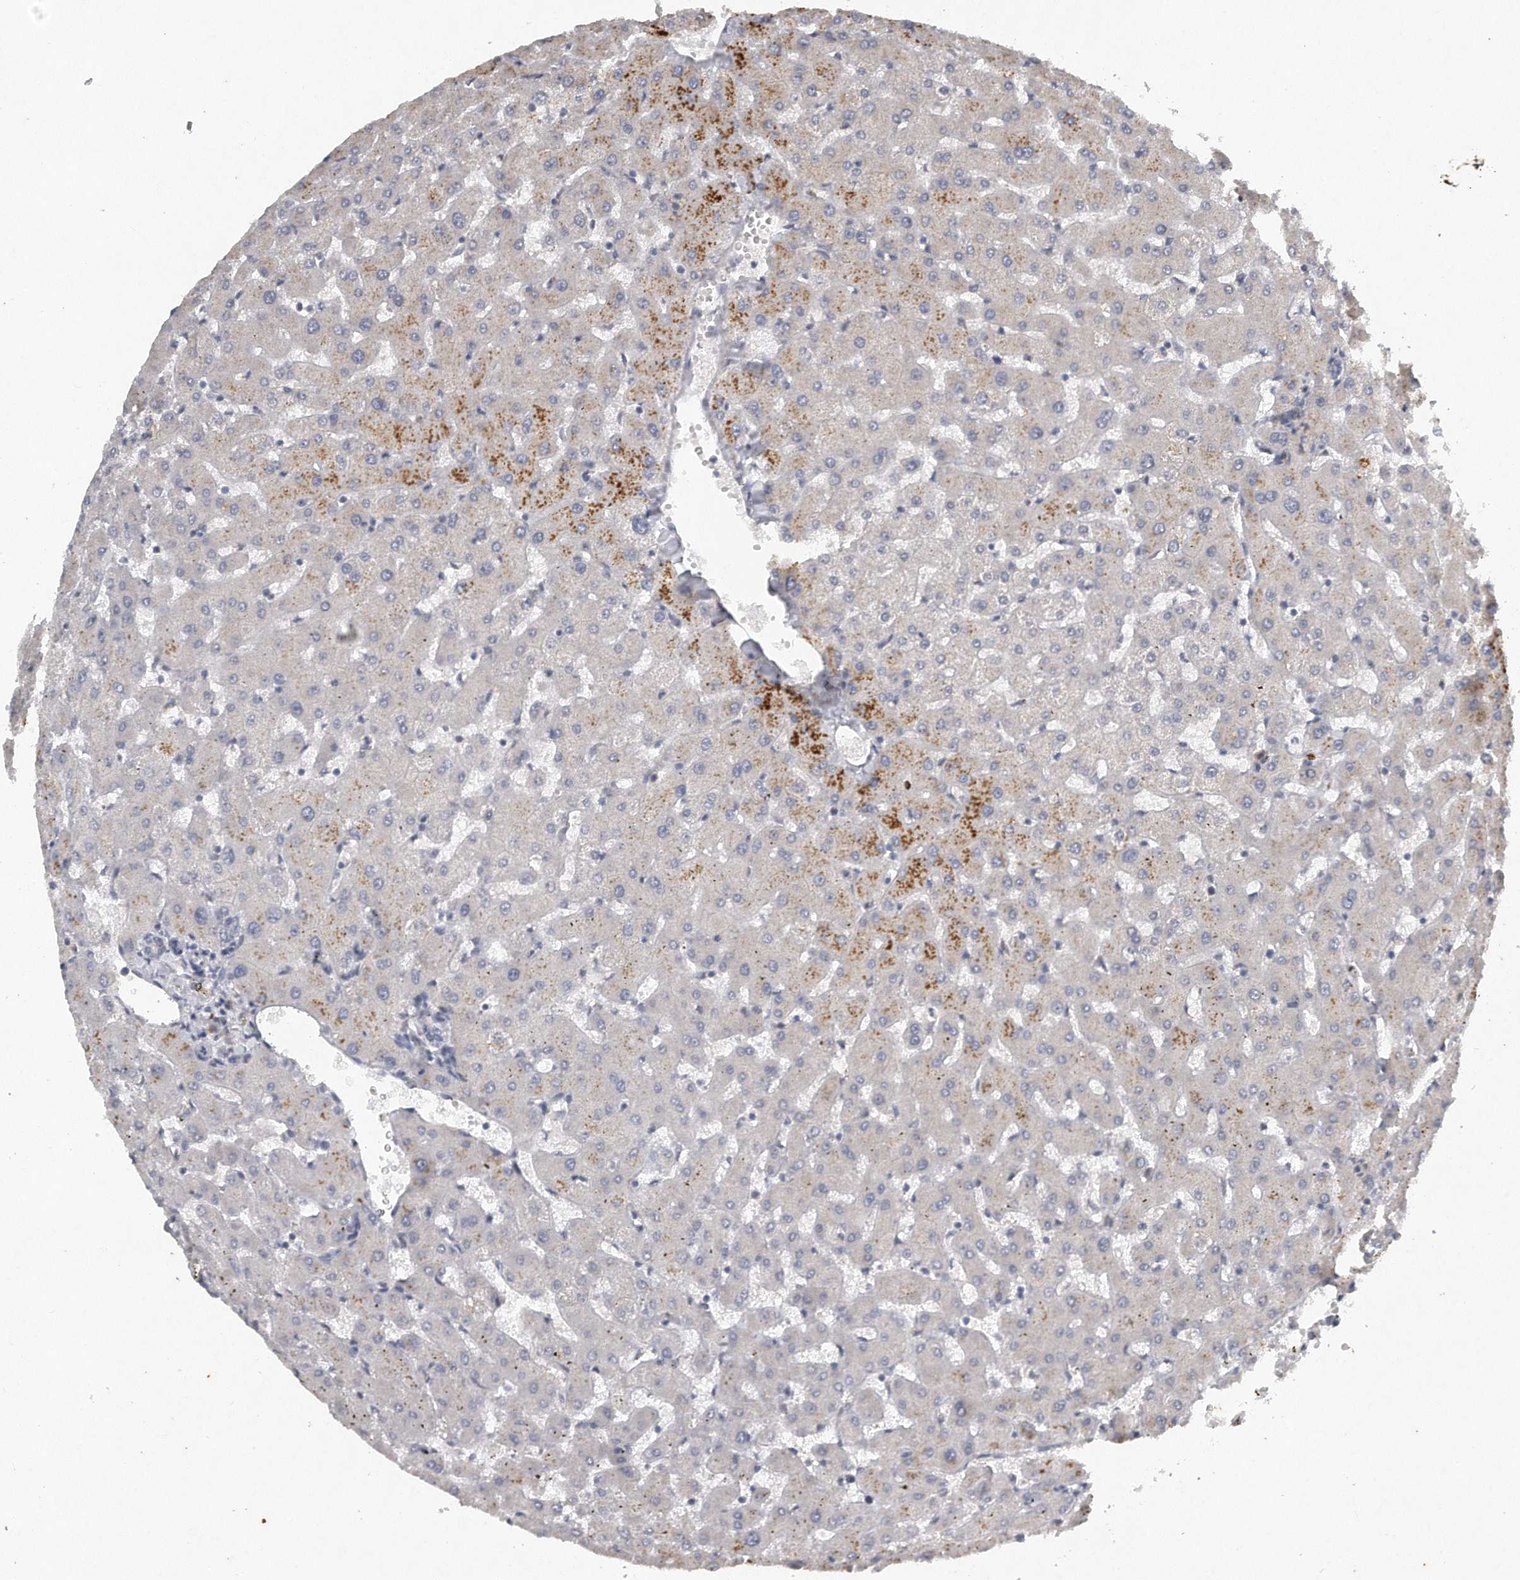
{"staining": {"intensity": "negative", "quantity": "none", "location": "none"}, "tissue": "liver", "cell_type": "Cholangiocytes", "image_type": "normal", "snomed": [{"axis": "morphology", "description": "Normal tissue, NOS"}, {"axis": "topography", "description": "Liver"}], "caption": "IHC of unremarkable liver shows no expression in cholangiocytes.", "gene": "CAMK1", "patient": {"sex": "female", "age": 63}}